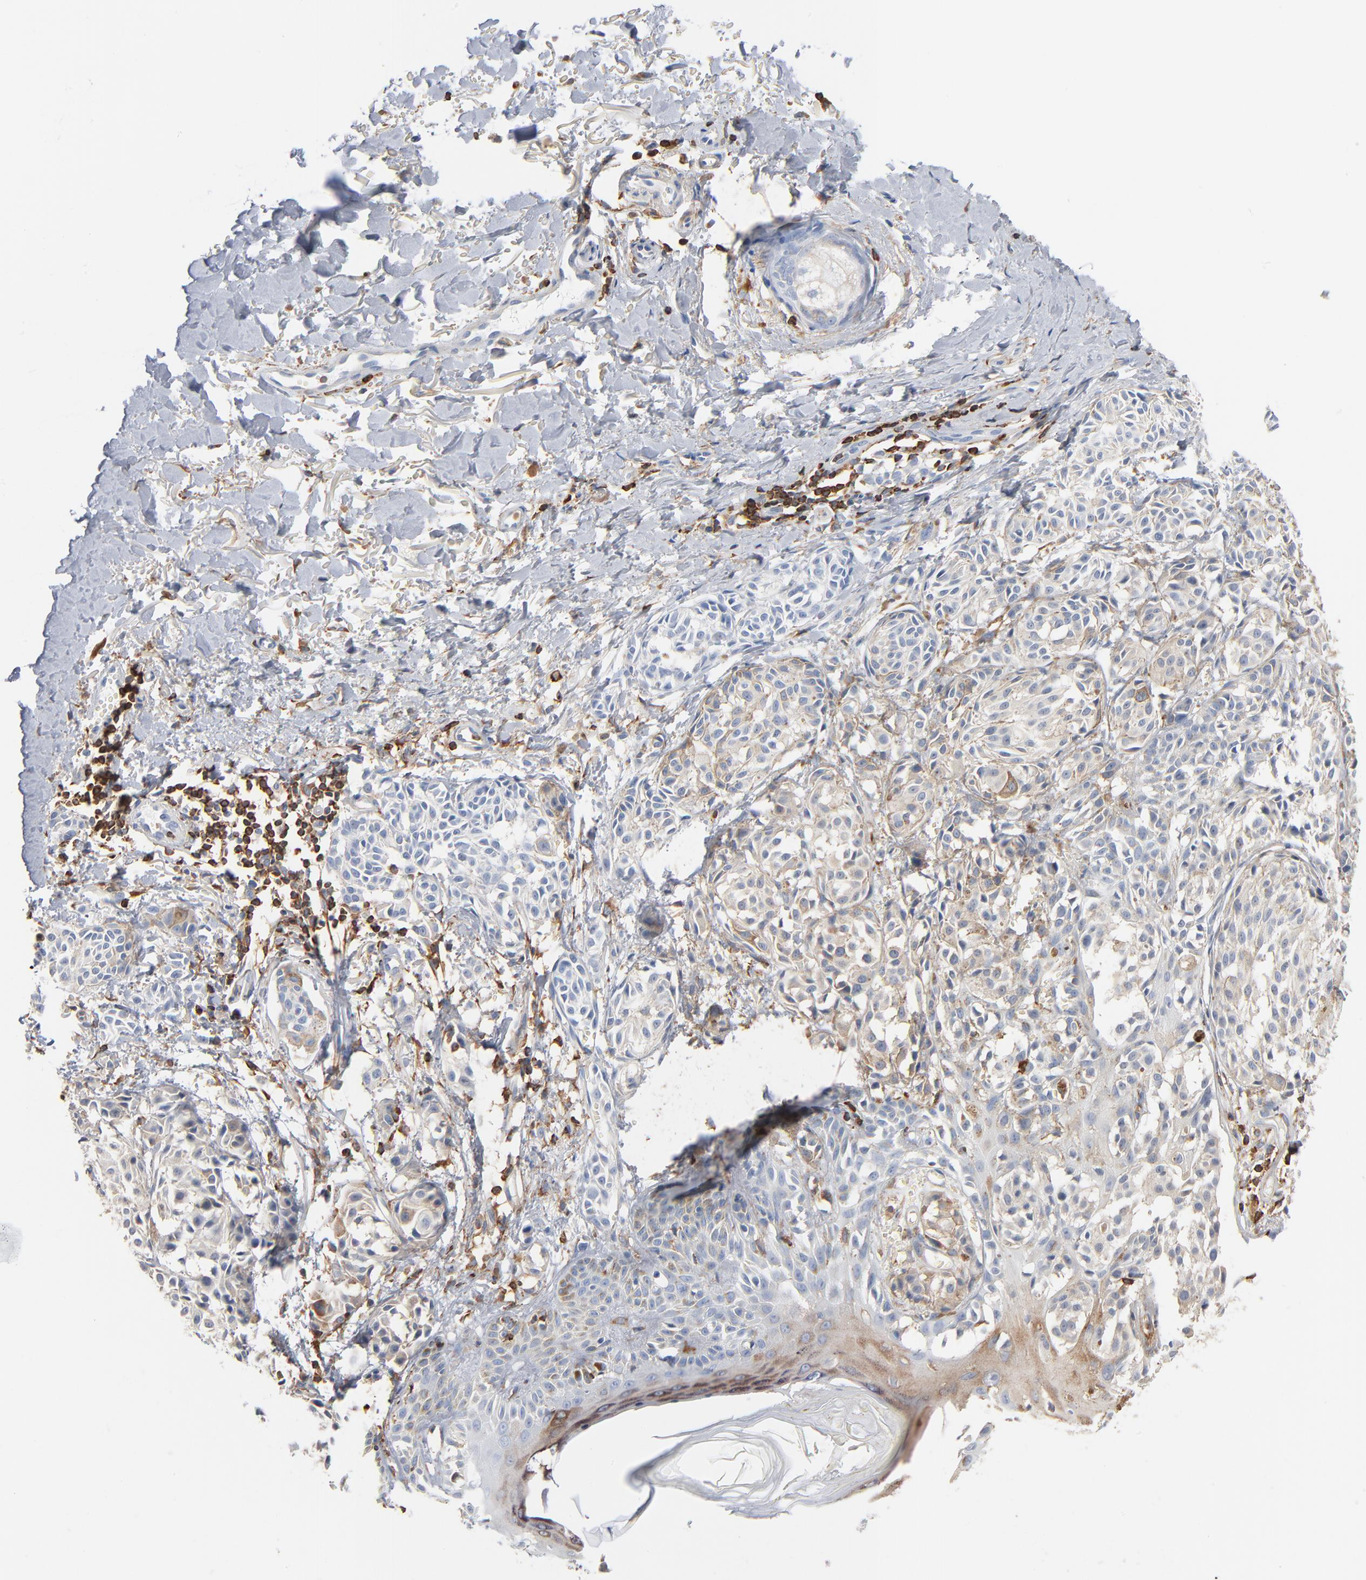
{"staining": {"intensity": "negative", "quantity": "none", "location": "none"}, "tissue": "melanoma", "cell_type": "Tumor cells", "image_type": "cancer", "snomed": [{"axis": "morphology", "description": "Malignant melanoma, NOS"}, {"axis": "topography", "description": "Skin"}], "caption": "High power microscopy micrograph of an immunohistochemistry micrograph of malignant melanoma, revealing no significant staining in tumor cells.", "gene": "SH3KBP1", "patient": {"sex": "male", "age": 76}}